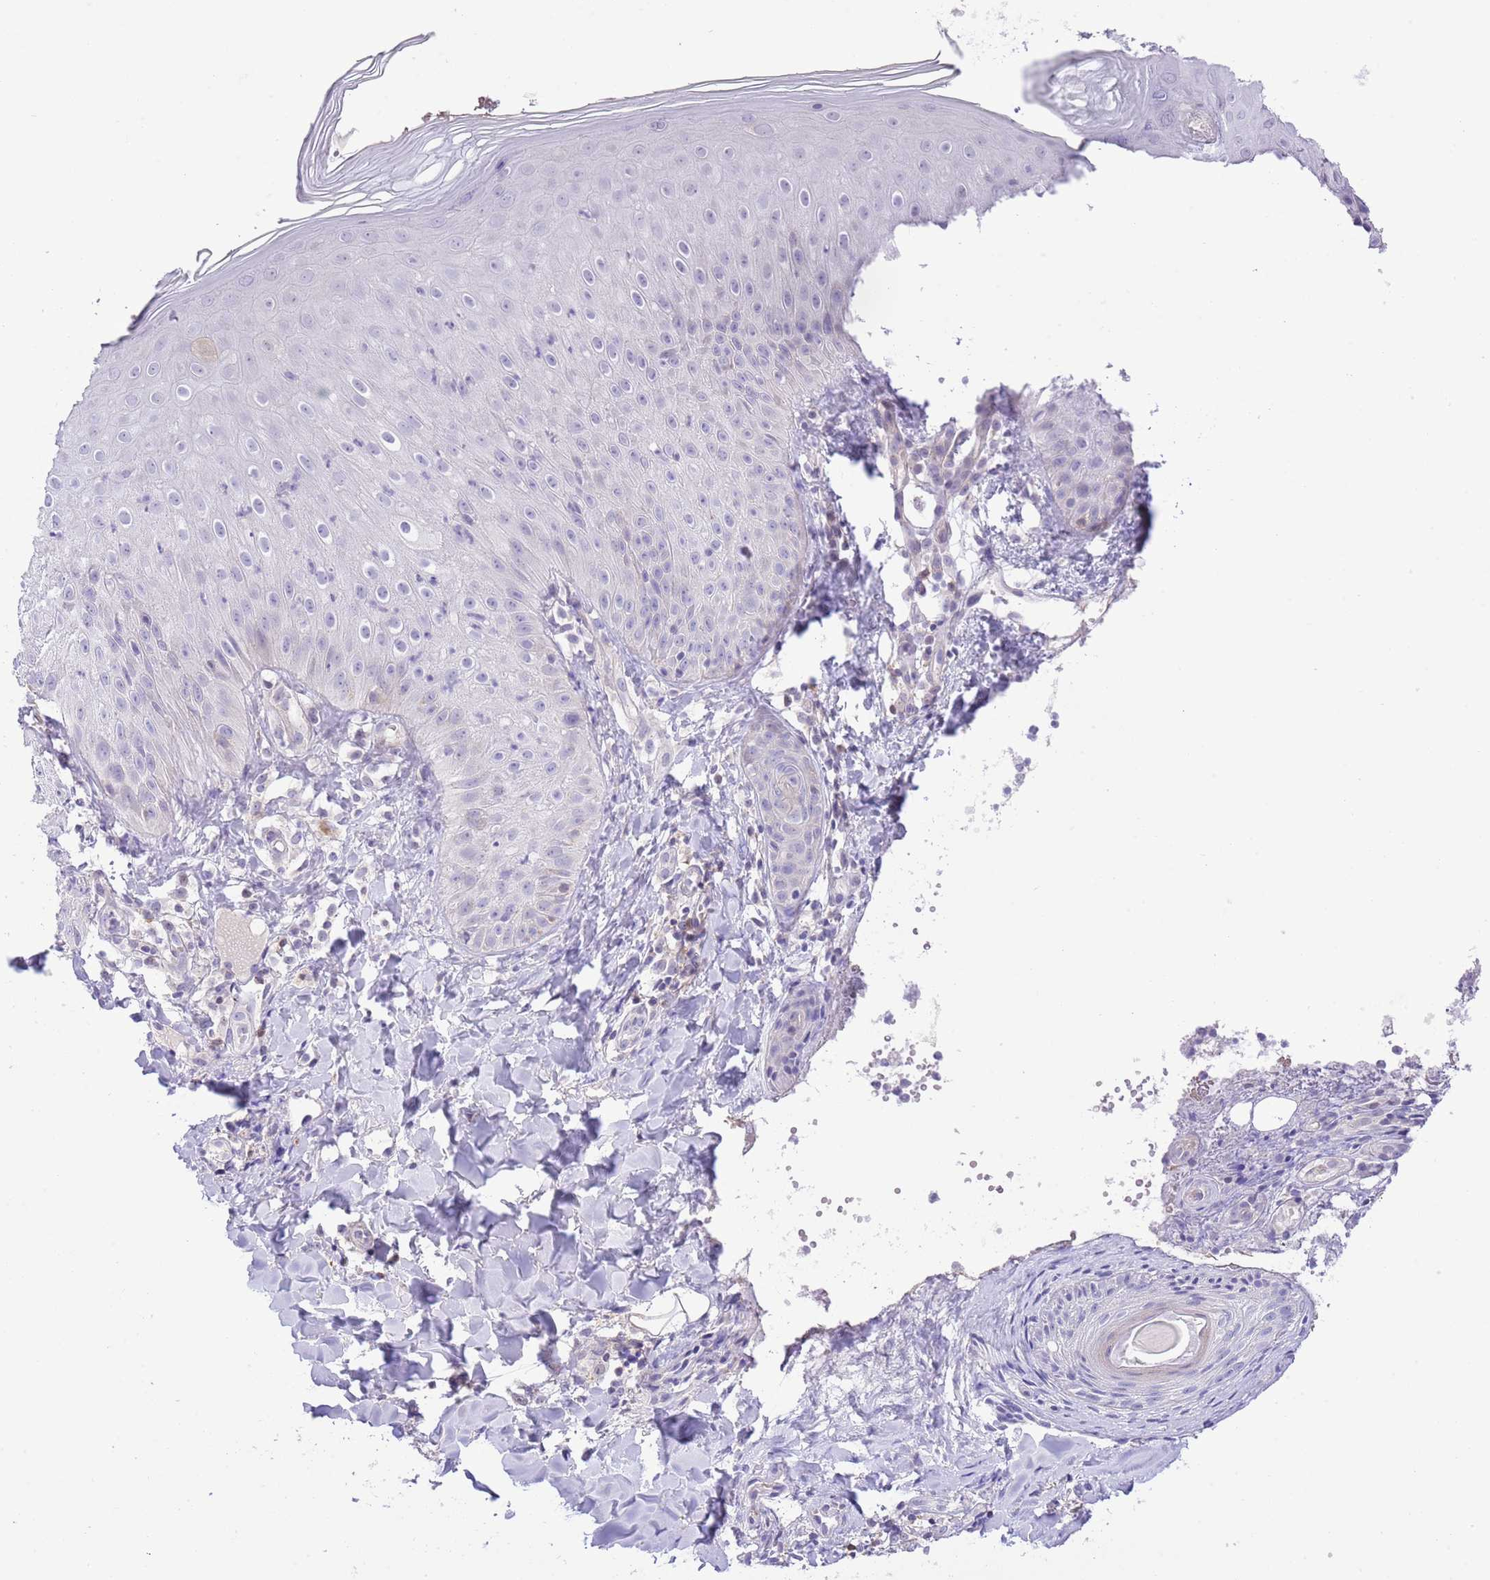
{"staining": {"intensity": "weak", "quantity": "<25%", "location": "cytoplasmic/membranous"}, "tissue": "skin", "cell_type": "Epidermal cells", "image_type": "normal", "snomed": [{"axis": "morphology", "description": "Normal tissue, NOS"}, {"axis": "morphology", "description": "Inflammation, NOS"}, {"axis": "topography", "description": "Soft tissue"}, {"axis": "topography", "description": "Anal"}], "caption": "A micrograph of human skin is negative for staining in epidermal cells.", "gene": "PRR32", "patient": {"sex": "female", "age": 15}}